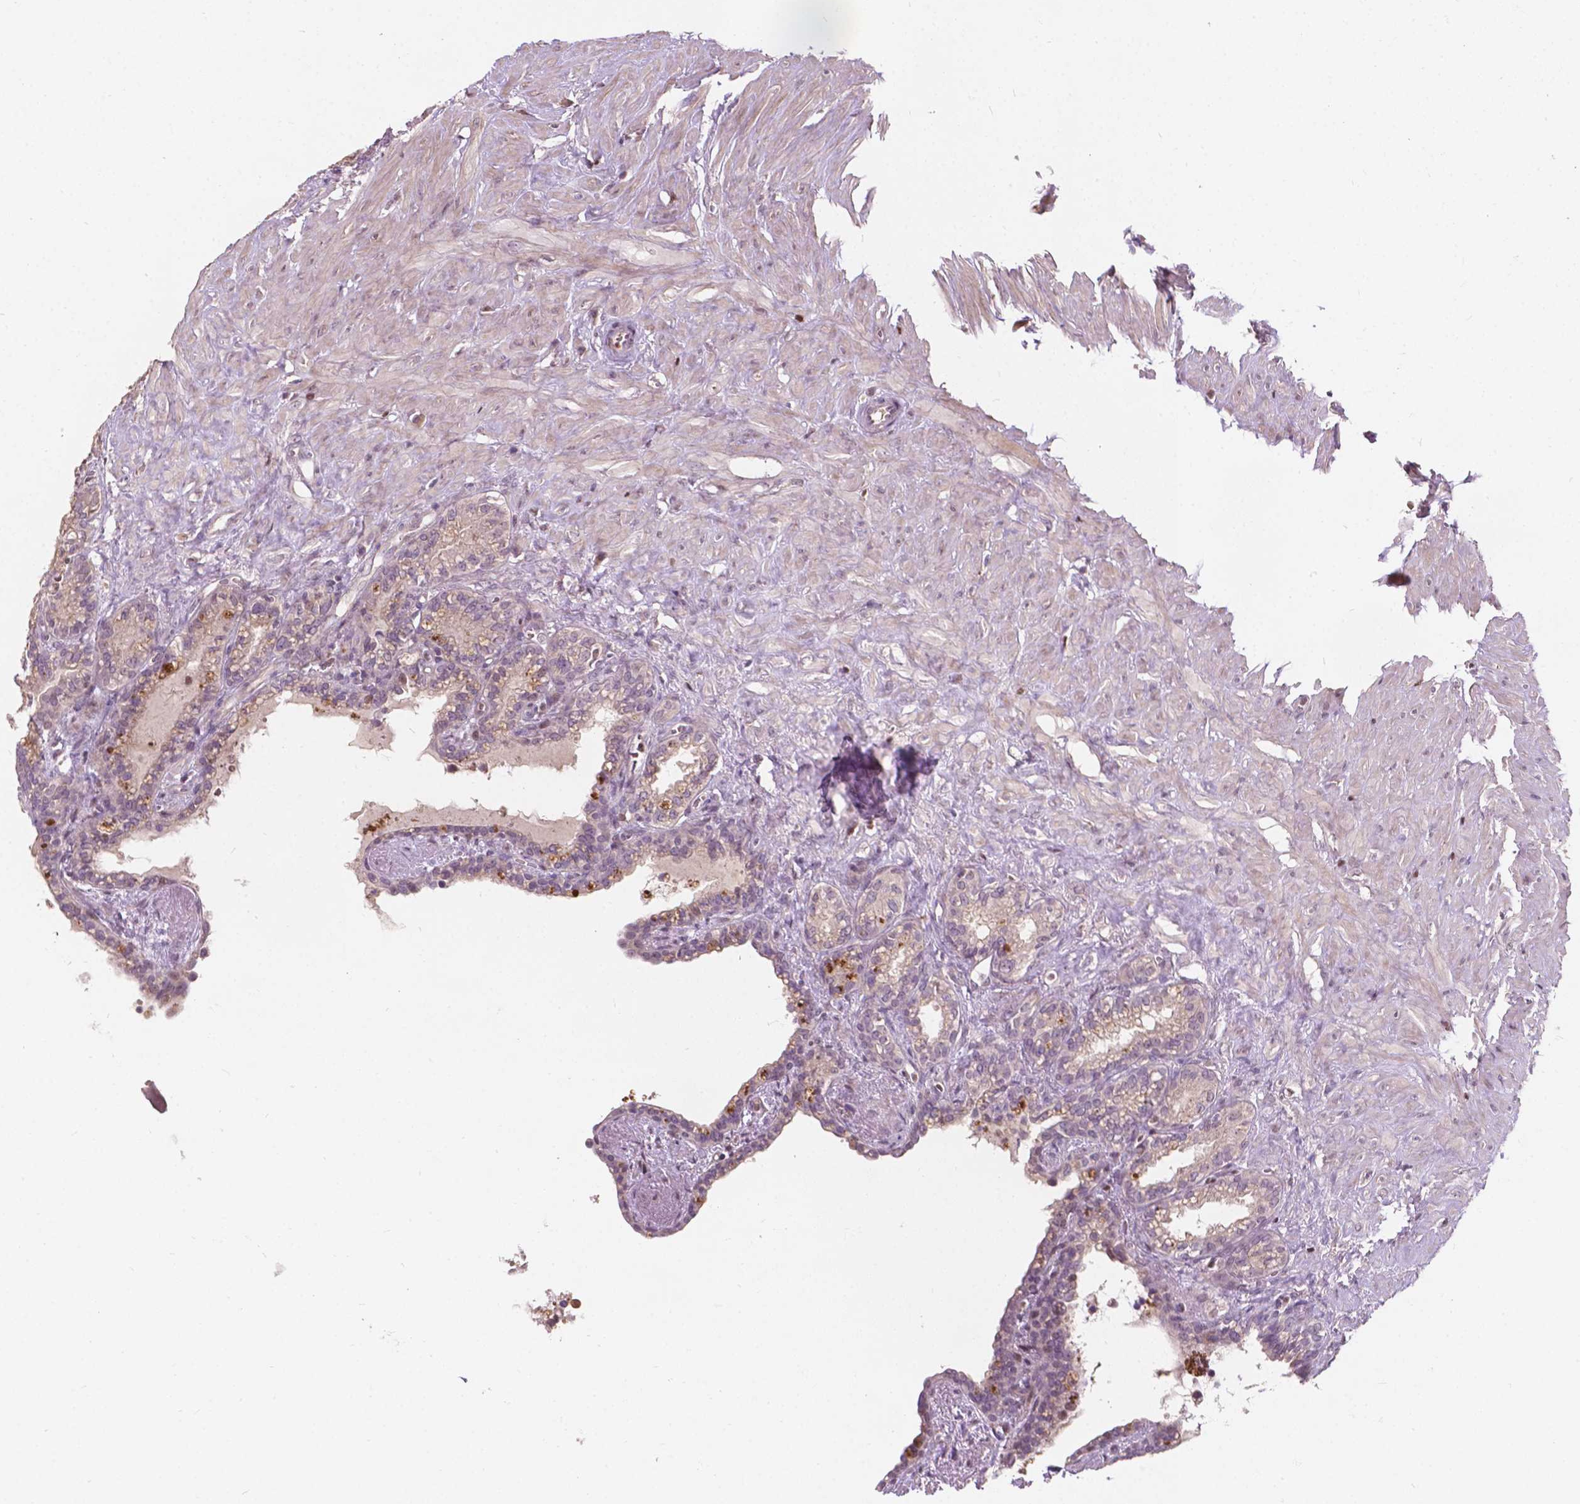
{"staining": {"intensity": "weak", "quantity": "<25%", "location": "cytoplasmic/membranous"}, "tissue": "seminal vesicle", "cell_type": "Glandular cells", "image_type": "normal", "snomed": [{"axis": "morphology", "description": "Normal tissue, NOS"}, {"axis": "morphology", "description": "Urothelial carcinoma, NOS"}, {"axis": "topography", "description": "Urinary bladder"}, {"axis": "topography", "description": "Seminal veicle"}], "caption": "Immunohistochemistry image of normal human seminal vesicle stained for a protein (brown), which shows no staining in glandular cells. (DAB immunohistochemistry (IHC), high magnification).", "gene": "DUSP16", "patient": {"sex": "male", "age": 76}}